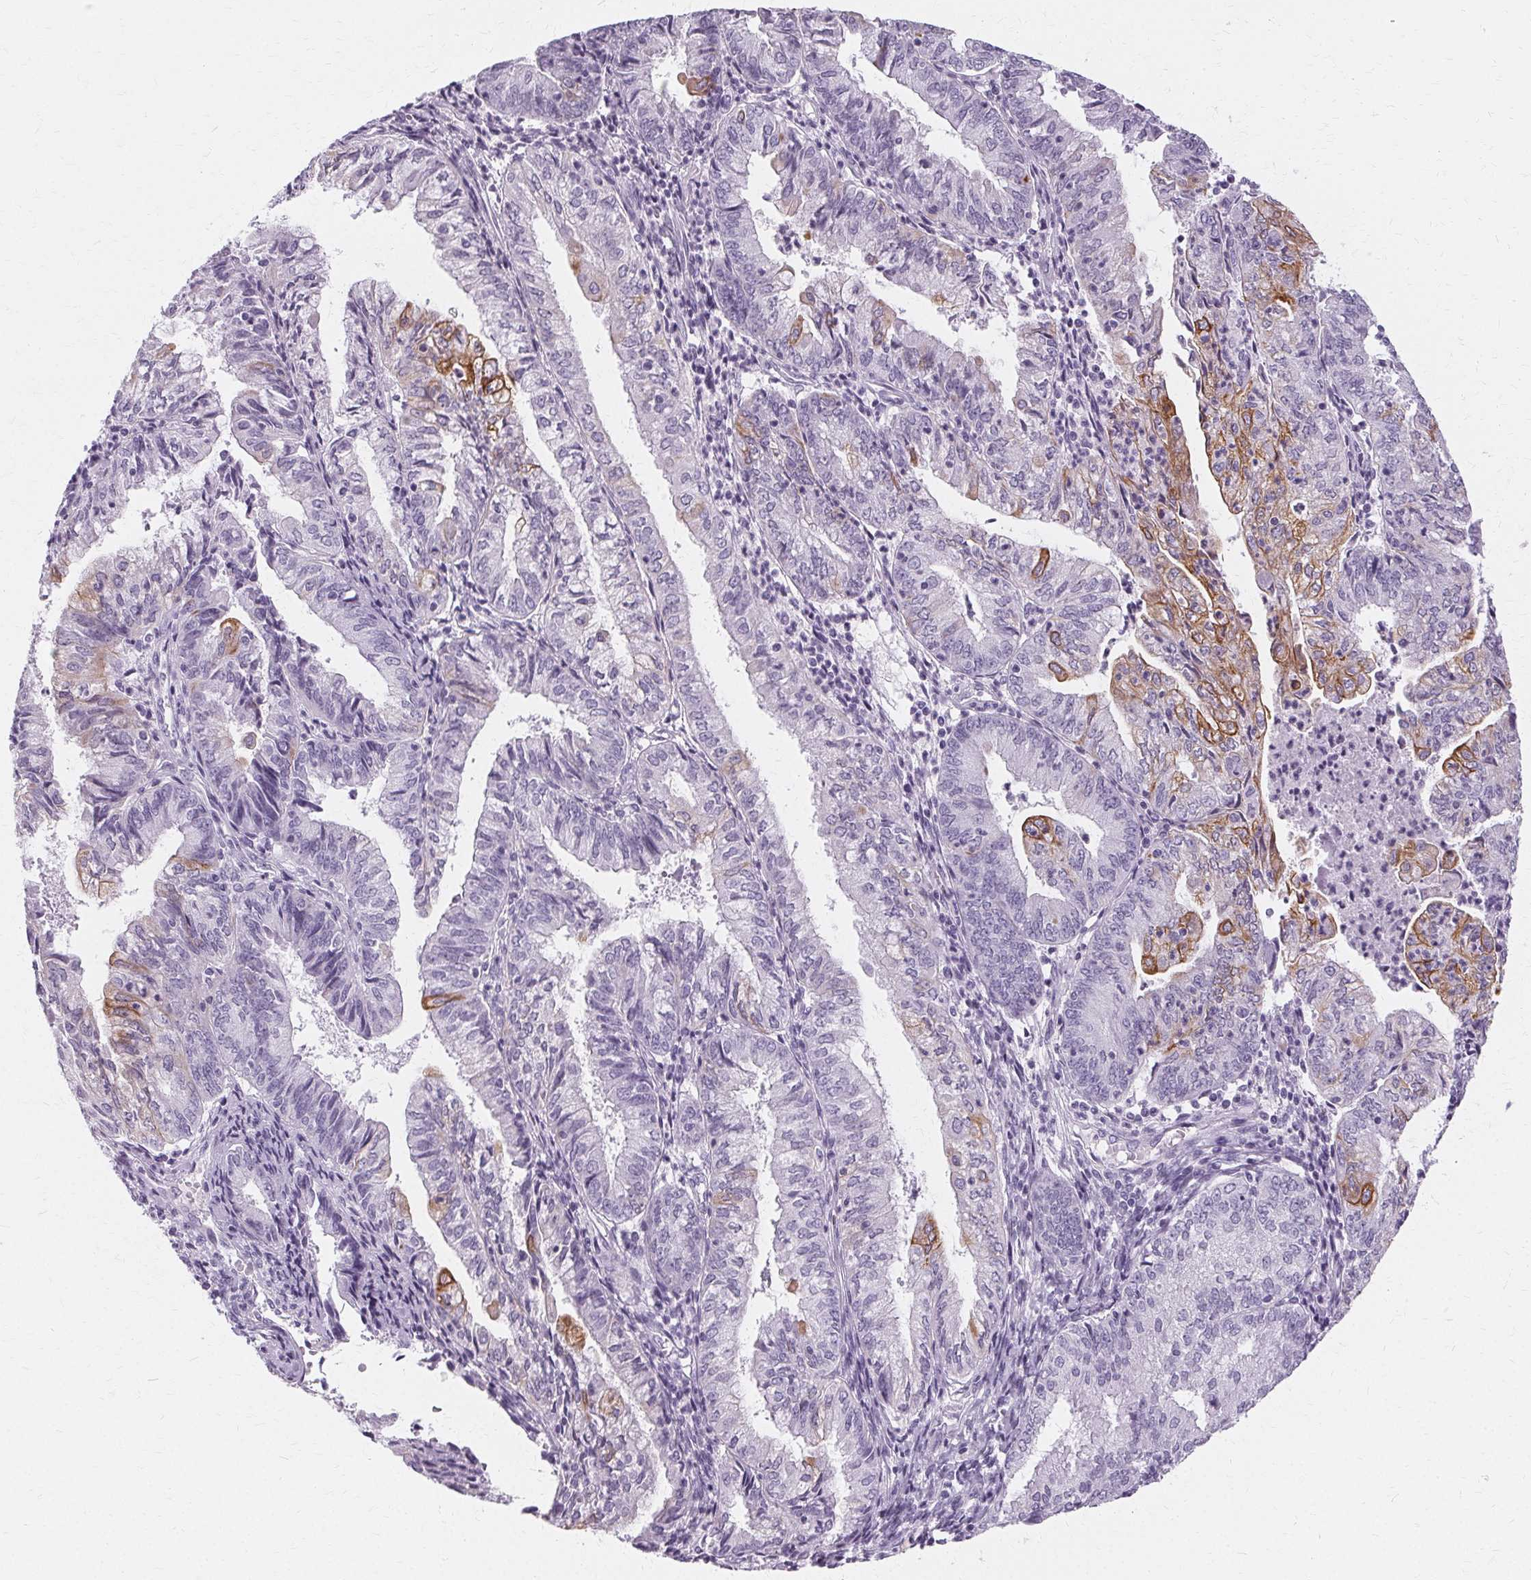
{"staining": {"intensity": "strong", "quantity": "<25%", "location": "cytoplasmic/membranous"}, "tissue": "endometrial cancer", "cell_type": "Tumor cells", "image_type": "cancer", "snomed": [{"axis": "morphology", "description": "Adenocarcinoma, NOS"}, {"axis": "topography", "description": "Endometrium"}], "caption": "Tumor cells show medium levels of strong cytoplasmic/membranous positivity in about <25% of cells in human endometrial cancer. (IHC, brightfield microscopy, high magnification).", "gene": "KRT6C", "patient": {"sex": "female", "age": 55}}